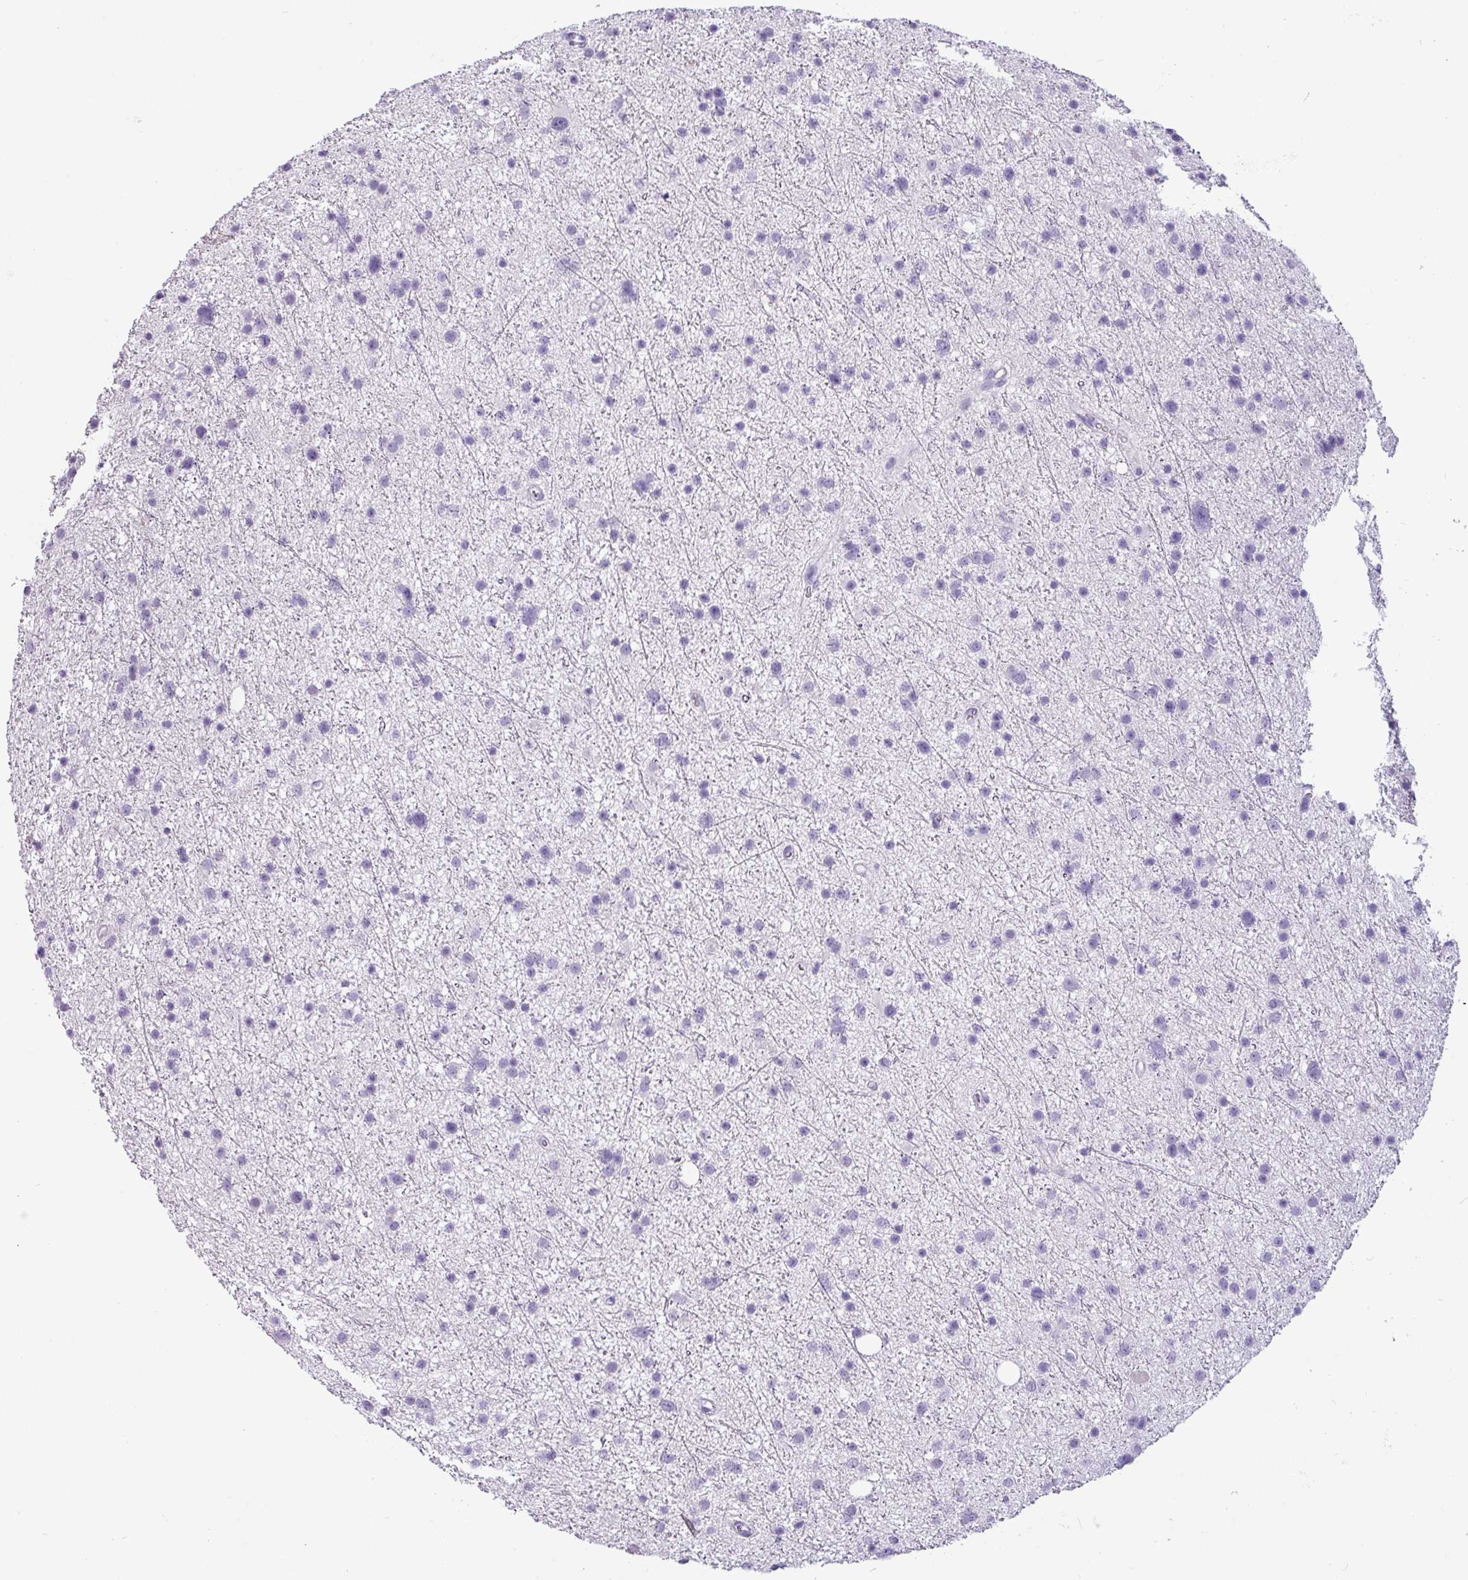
{"staining": {"intensity": "negative", "quantity": "none", "location": "none"}, "tissue": "glioma", "cell_type": "Tumor cells", "image_type": "cancer", "snomed": [{"axis": "morphology", "description": "Glioma, malignant, Low grade"}, {"axis": "topography", "description": "Cerebral cortex"}], "caption": "Tumor cells show no significant staining in low-grade glioma (malignant).", "gene": "CRYBB2", "patient": {"sex": "female", "age": 39}}